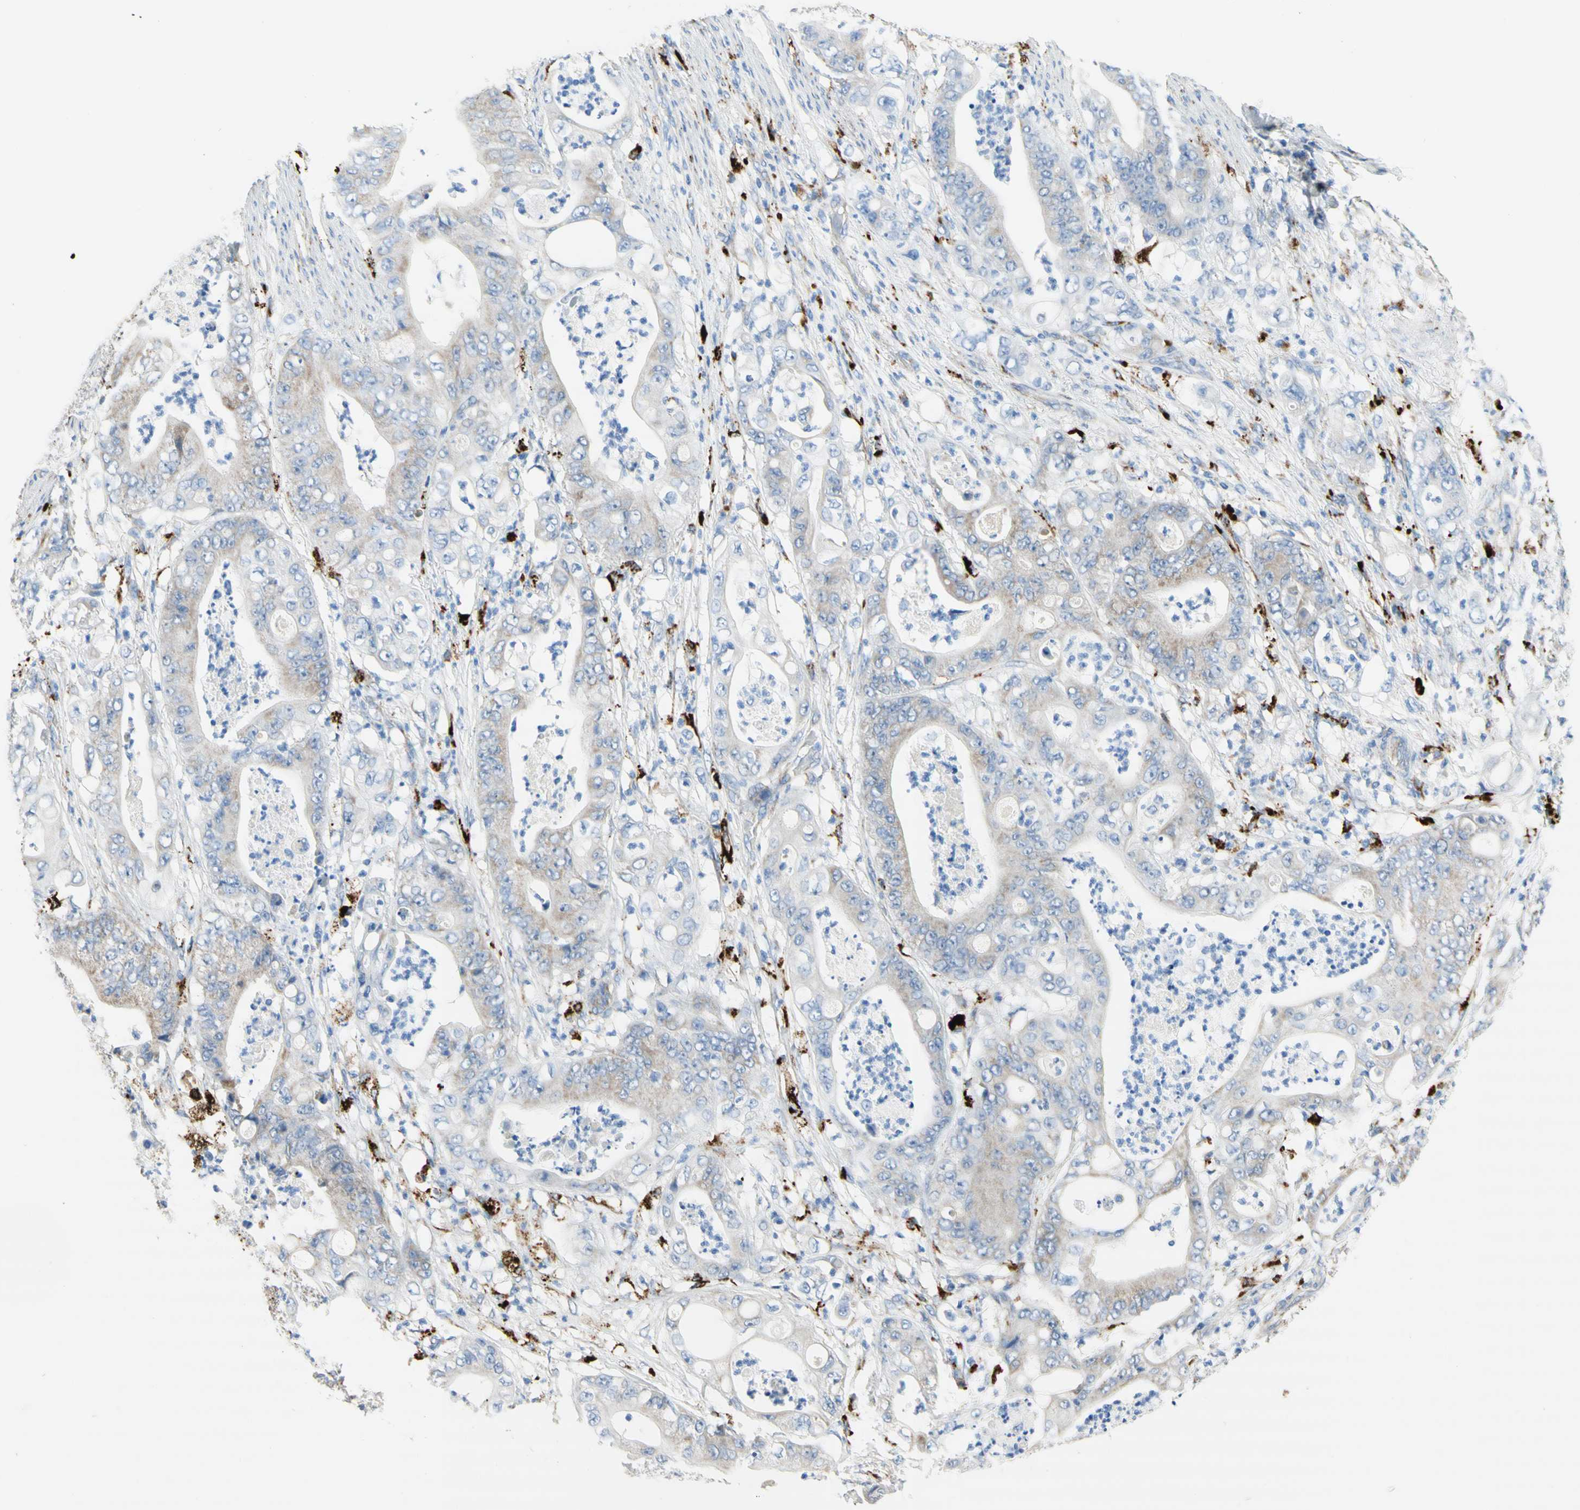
{"staining": {"intensity": "moderate", "quantity": "25%-75%", "location": "cytoplasmic/membranous"}, "tissue": "stomach cancer", "cell_type": "Tumor cells", "image_type": "cancer", "snomed": [{"axis": "morphology", "description": "Adenocarcinoma, NOS"}, {"axis": "topography", "description": "Stomach"}], "caption": "Approximately 25%-75% of tumor cells in human stomach cancer display moderate cytoplasmic/membranous protein staining as visualized by brown immunohistochemical staining.", "gene": "URB2", "patient": {"sex": "female", "age": 73}}